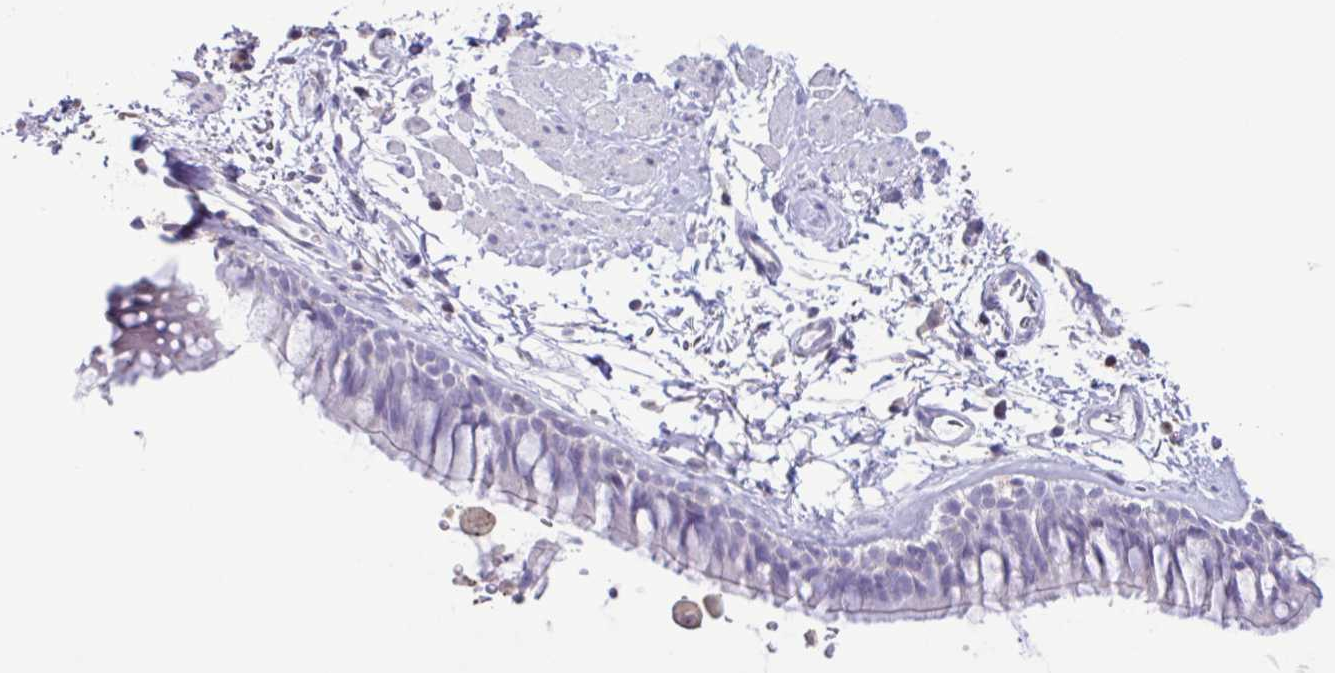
{"staining": {"intensity": "negative", "quantity": "none", "location": "none"}, "tissue": "bronchus", "cell_type": "Respiratory epithelial cells", "image_type": "normal", "snomed": [{"axis": "morphology", "description": "Normal tissue, NOS"}, {"axis": "topography", "description": "Cartilage tissue"}, {"axis": "topography", "description": "Bronchus"}], "caption": "The histopathology image shows no staining of respiratory epithelial cells in normal bronchus. (IHC, brightfield microscopy, high magnification).", "gene": "CYP17A1", "patient": {"sex": "female", "age": 79}}